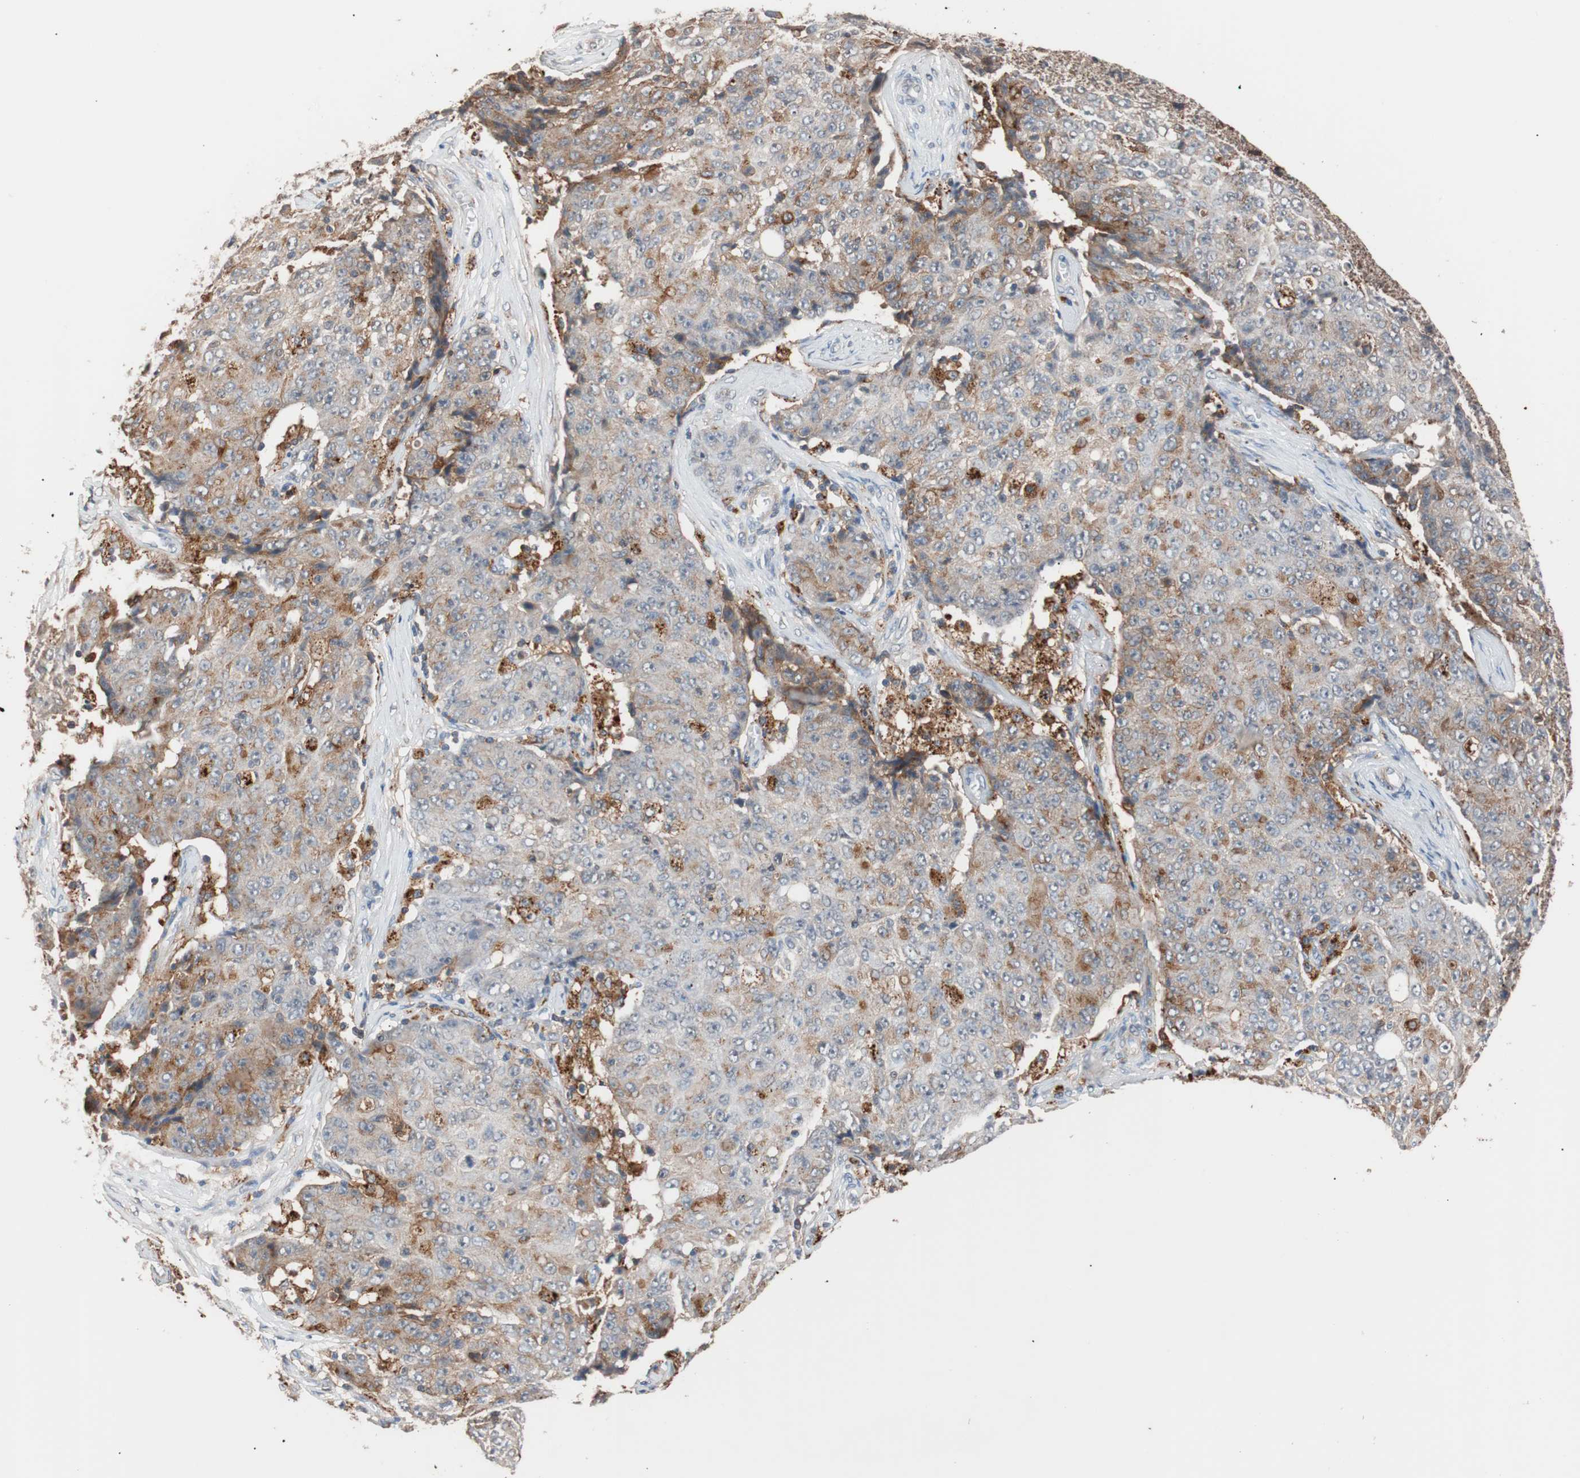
{"staining": {"intensity": "weak", "quantity": "25%-75%", "location": "cytoplasmic/membranous"}, "tissue": "ovarian cancer", "cell_type": "Tumor cells", "image_type": "cancer", "snomed": [{"axis": "morphology", "description": "Carcinoma, endometroid"}, {"axis": "topography", "description": "Ovary"}], "caption": "Endometroid carcinoma (ovarian) was stained to show a protein in brown. There is low levels of weak cytoplasmic/membranous expression in about 25%-75% of tumor cells. The staining is performed using DAB brown chromogen to label protein expression. The nuclei are counter-stained blue using hematoxylin.", "gene": "LITAF", "patient": {"sex": "female", "age": 42}}